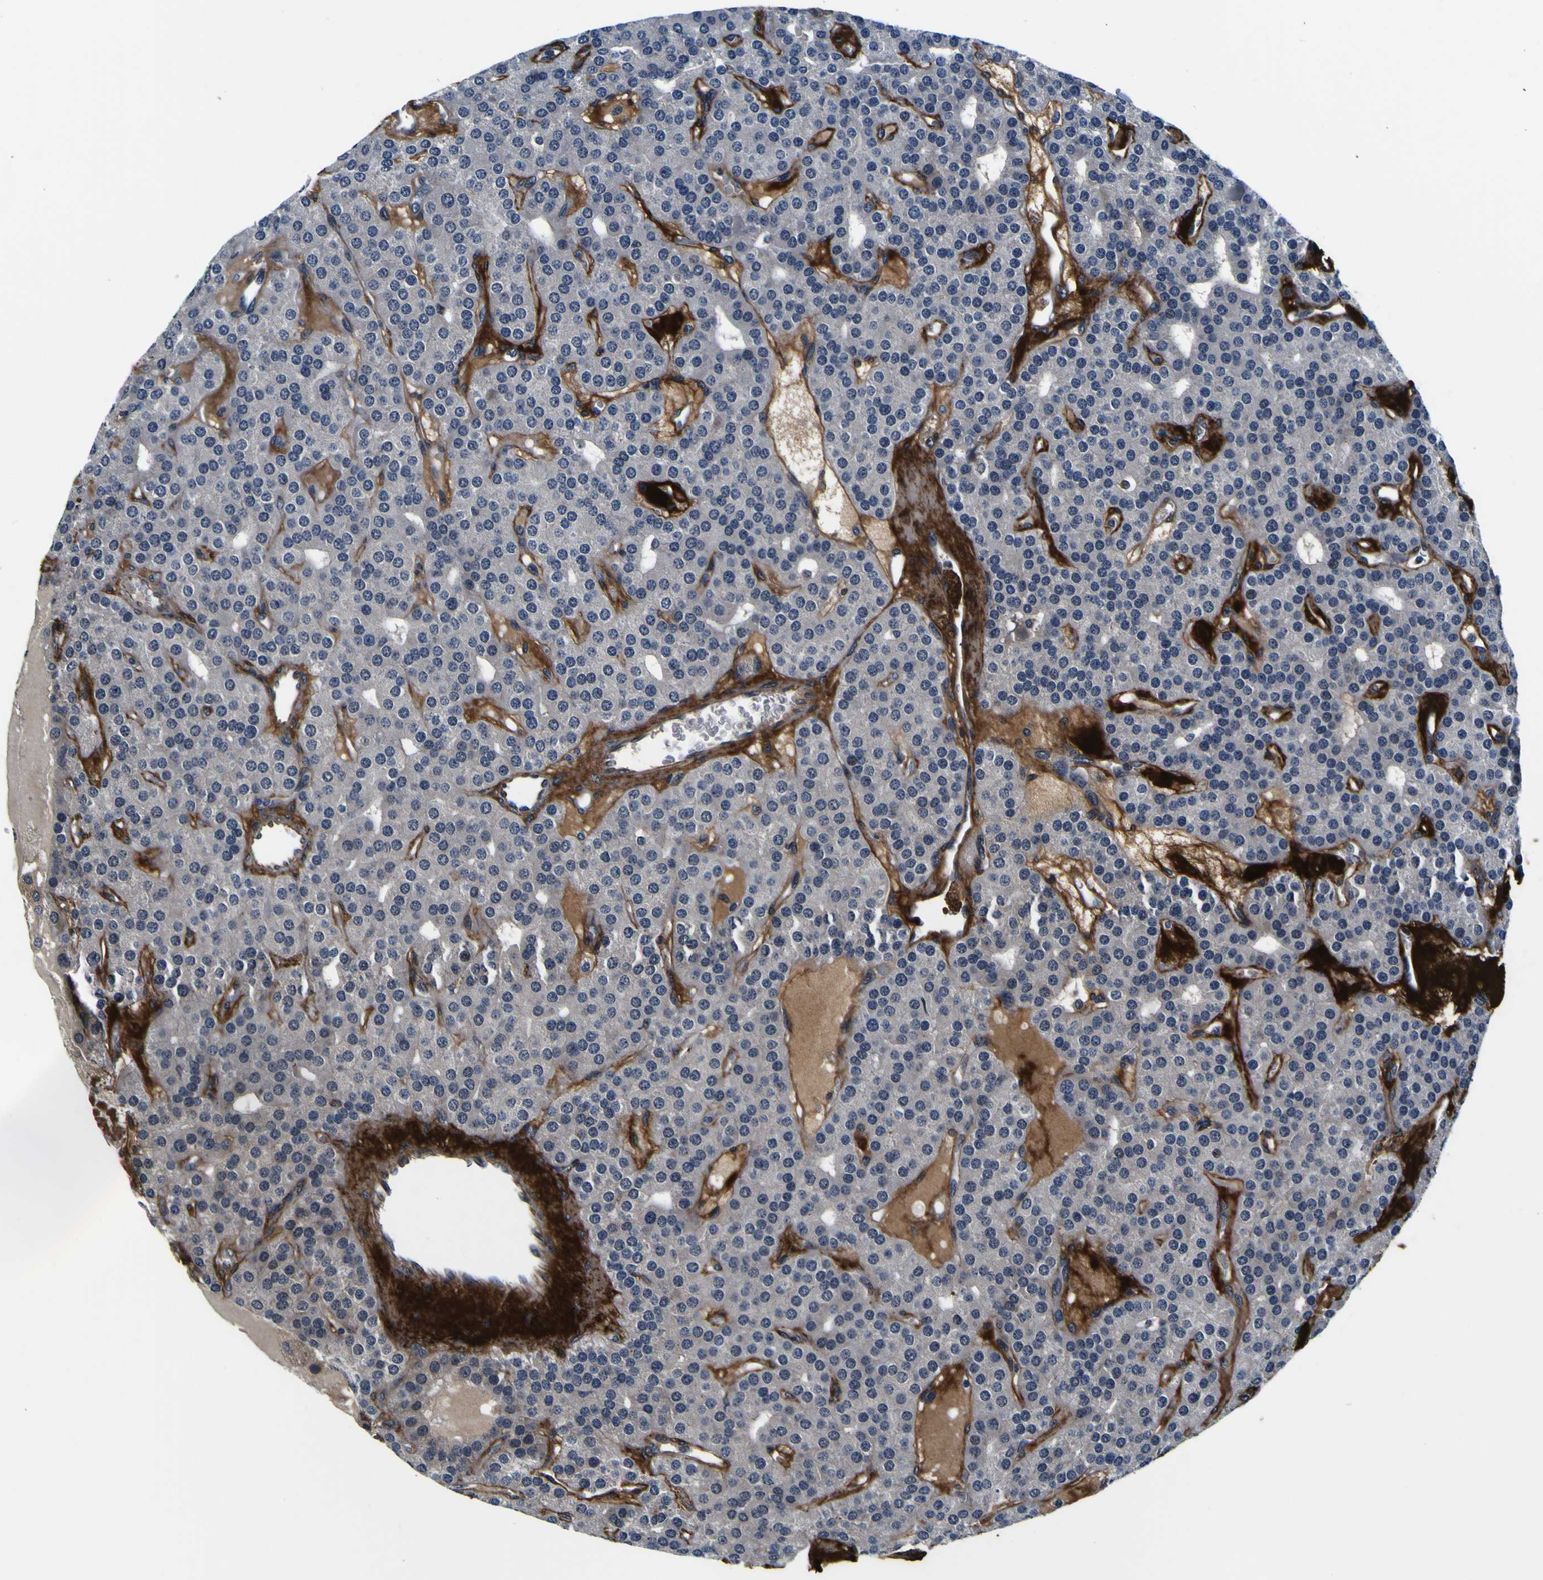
{"staining": {"intensity": "negative", "quantity": "none", "location": "none"}, "tissue": "parathyroid gland", "cell_type": "Glandular cells", "image_type": "normal", "snomed": [{"axis": "morphology", "description": "Normal tissue, NOS"}, {"axis": "morphology", "description": "Adenoma, NOS"}, {"axis": "topography", "description": "Parathyroid gland"}], "caption": "Glandular cells are negative for protein expression in unremarkable human parathyroid gland. (DAB (3,3'-diaminobenzidine) immunohistochemistry (IHC), high magnification).", "gene": "POSTN", "patient": {"sex": "female", "age": 86}}